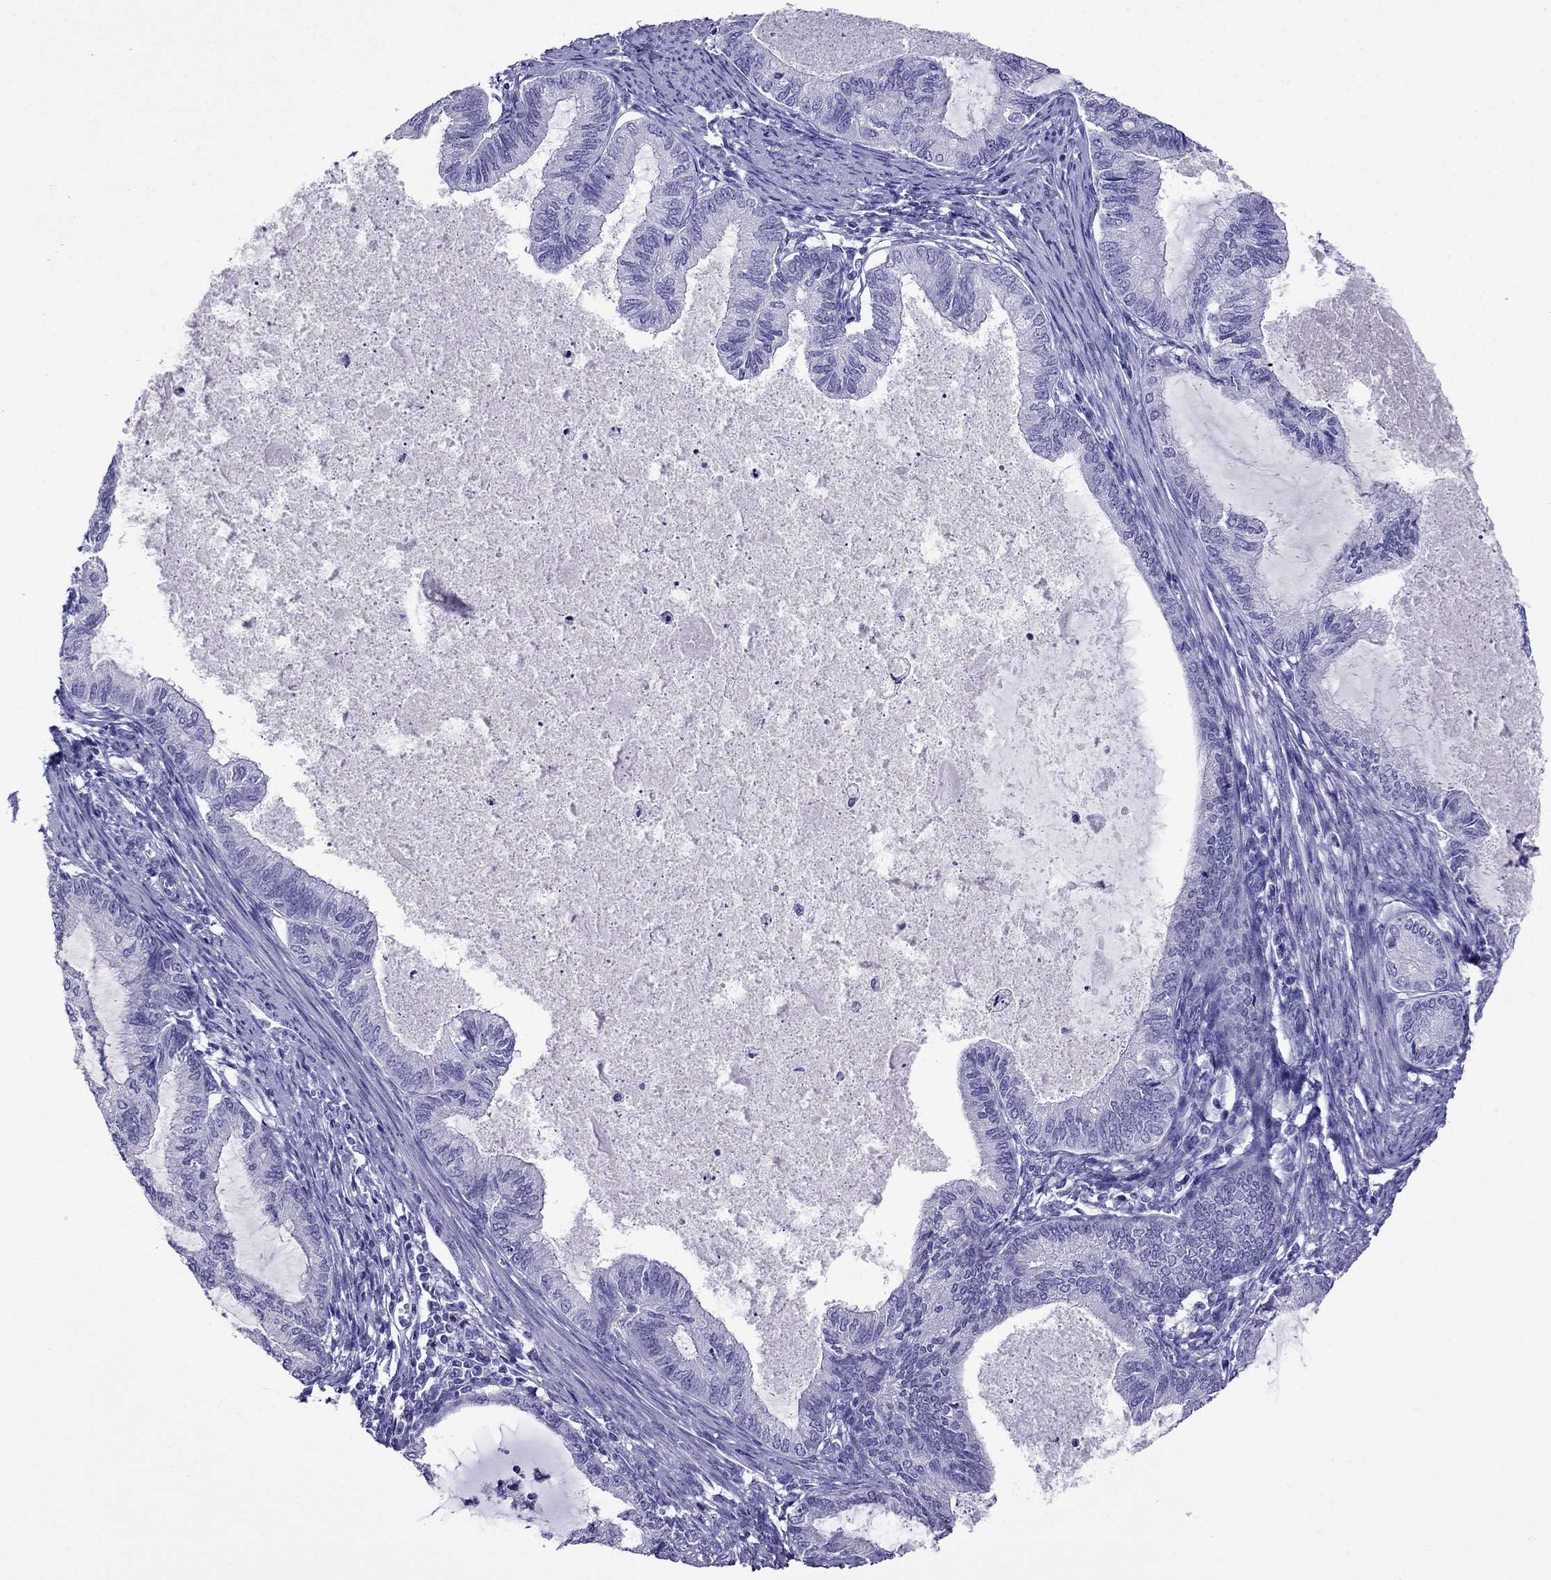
{"staining": {"intensity": "negative", "quantity": "none", "location": "none"}, "tissue": "endometrial cancer", "cell_type": "Tumor cells", "image_type": "cancer", "snomed": [{"axis": "morphology", "description": "Adenocarcinoma, NOS"}, {"axis": "topography", "description": "Endometrium"}], "caption": "DAB immunohistochemical staining of adenocarcinoma (endometrial) displays no significant expression in tumor cells. (DAB (3,3'-diaminobenzidine) immunohistochemistry with hematoxylin counter stain).", "gene": "CRYBA1", "patient": {"sex": "female", "age": 86}}